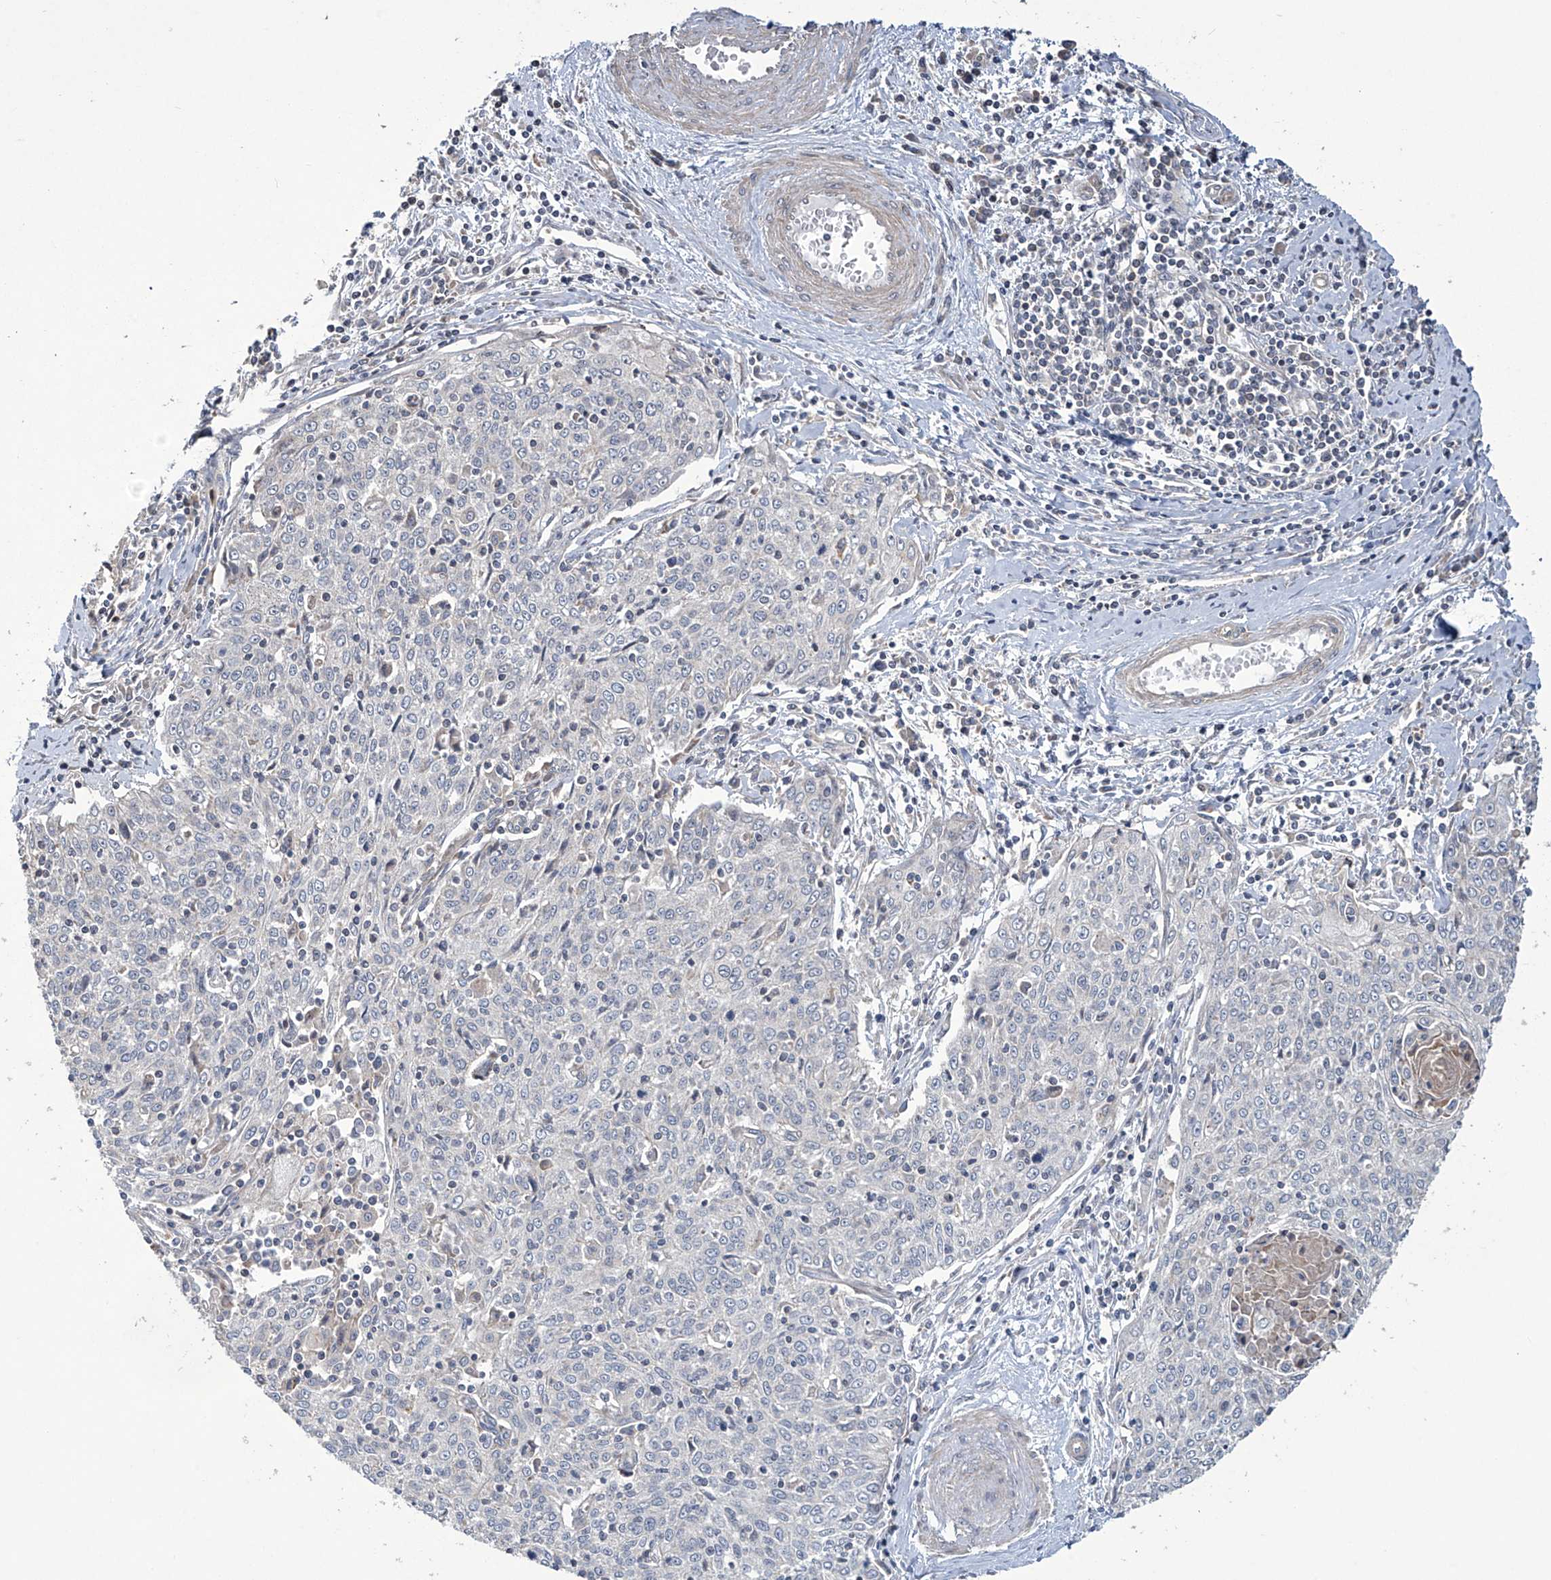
{"staining": {"intensity": "negative", "quantity": "none", "location": "none"}, "tissue": "cervical cancer", "cell_type": "Tumor cells", "image_type": "cancer", "snomed": [{"axis": "morphology", "description": "Squamous cell carcinoma, NOS"}, {"axis": "topography", "description": "Cervix"}], "caption": "Immunohistochemistry image of human squamous cell carcinoma (cervical) stained for a protein (brown), which reveals no expression in tumor cells. (Brightfield microscopy of DAB immunohistochemistry (IHC) at high magnification).", "gene": "TRIM60", "patient": {"sex": "female", "age": 48}}